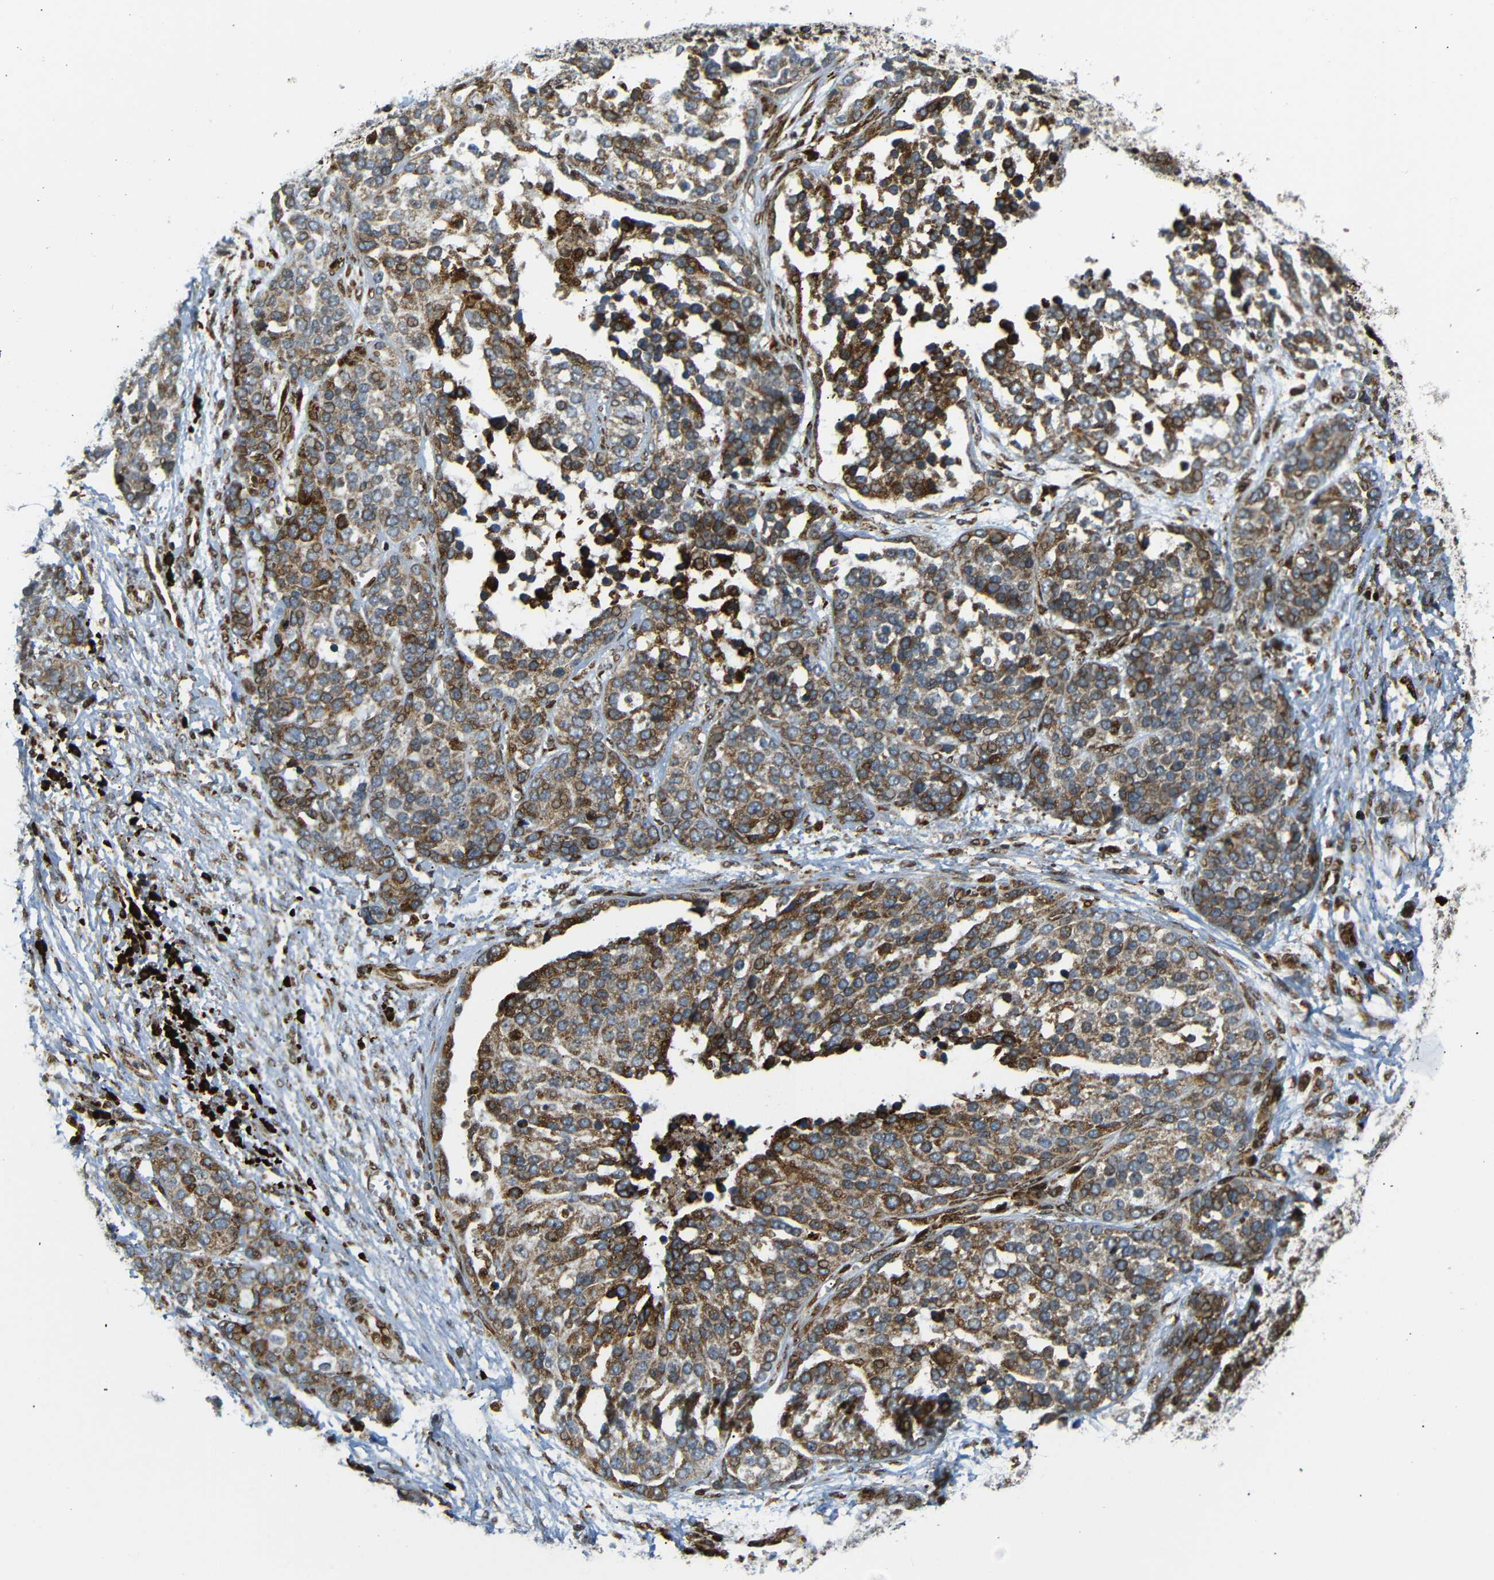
{"staining": {"intensity": "moderate", "quantity": ">75%", "location": "cytoplasmic/membranous"}, "tissue": "ovarian cancer", "cell_type": "Tumor cells", "image_type": "cancer", "snomed": [{"axis": "morphology", "description": "Cystadenocarcinoma, serous, NOS"}, {"axis": "topography", "description": "Ovary"}], "caption": "High-magnification brightfield microscopy of ovarian cancer stained with DAB (3,3'-diaminobenzidine) (brown) and counterstained with hematoxylin (blue). tumor cells exhibit moderate cytoplasmic/membranous expression is seen in about>75% of cells. The staining was performed using DAB (3,3'-diaminobenzidine), with brown indicating positive protein expression. Nuclei are stained blue with hematoxylin.", "gene": "SPCS2", "patient": {"sex": "female", "age": 44}}